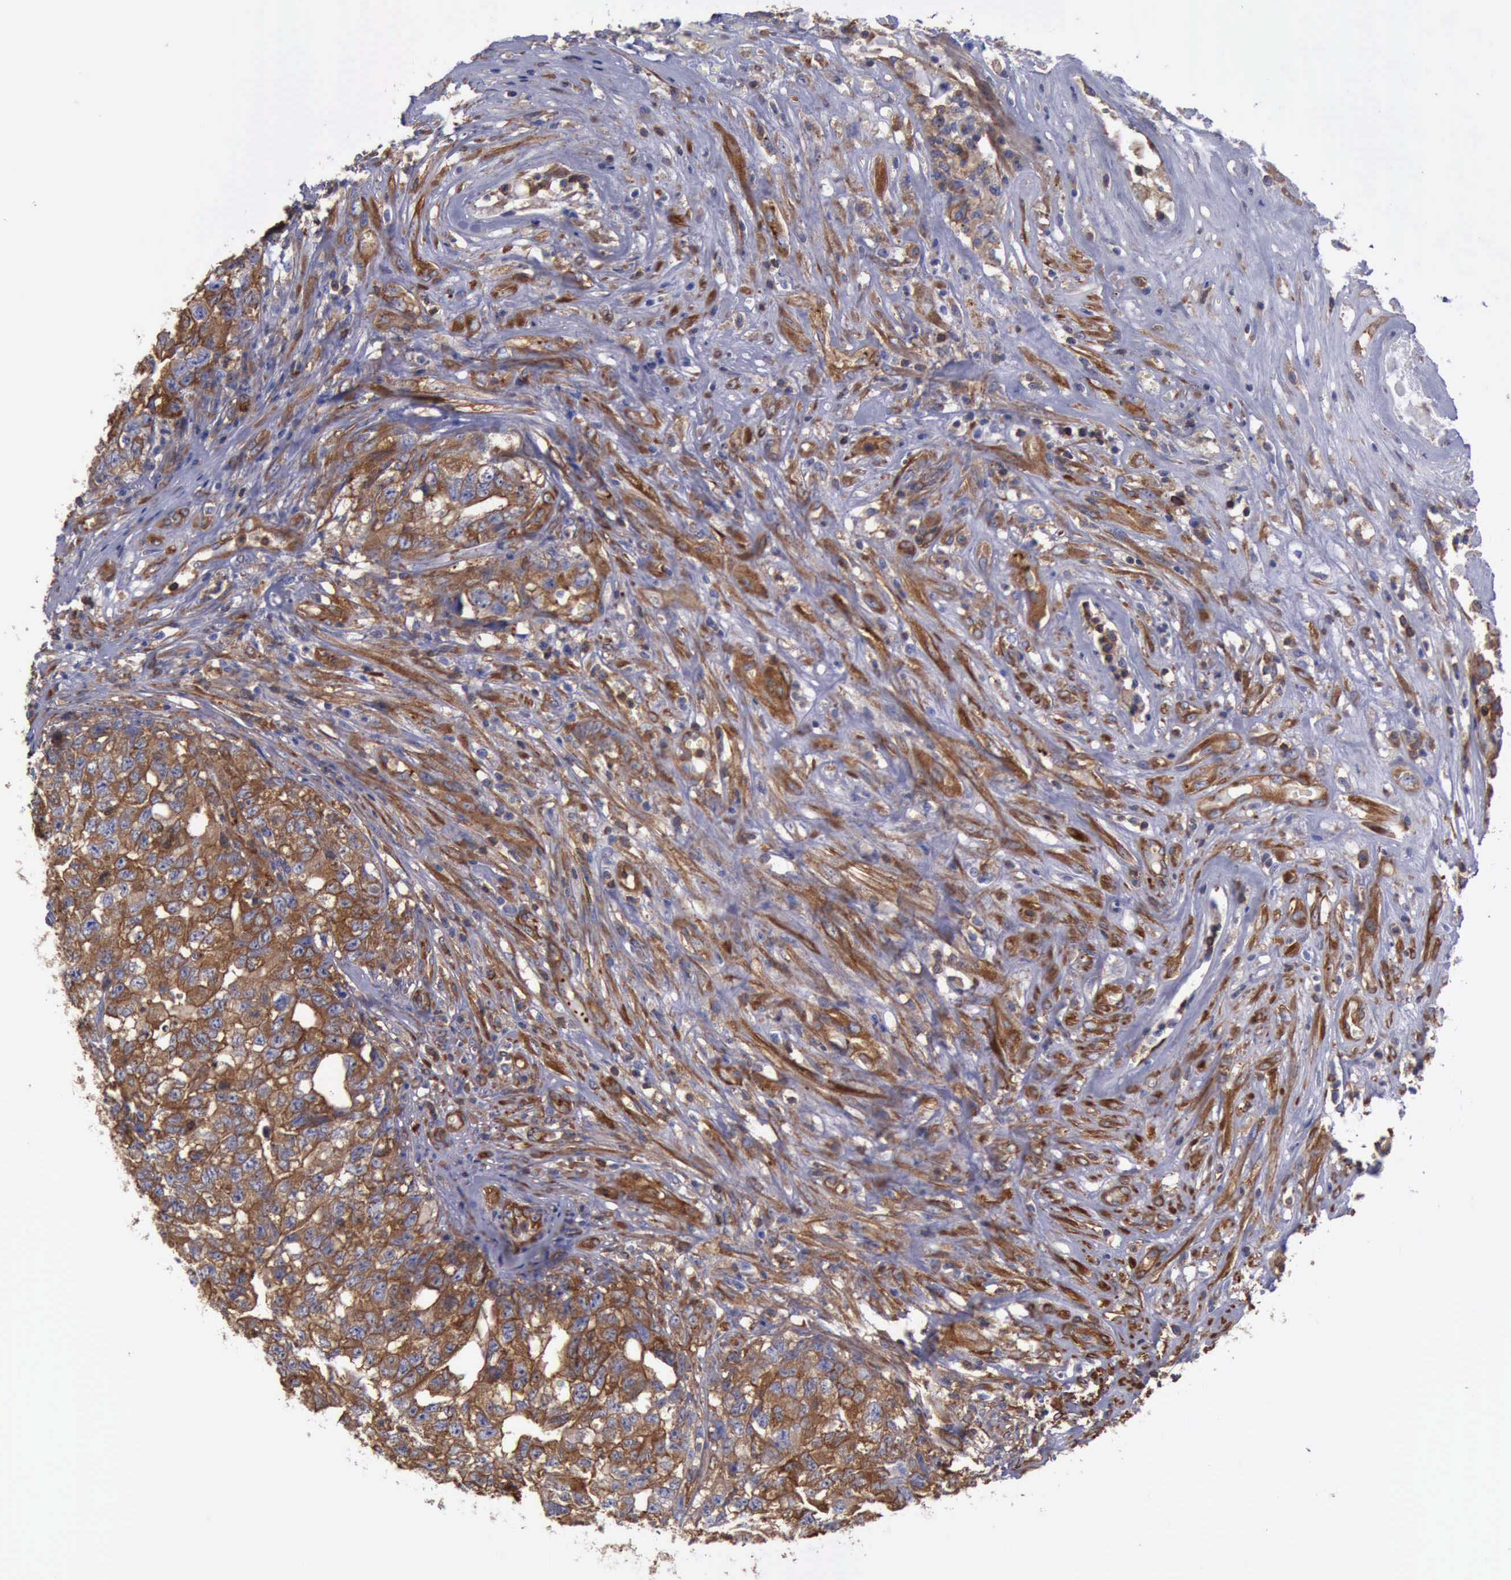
{"staining": {"intensity": "strong", "quantity": ">75%", "location": "cytoplasmic/membranous"}, "tissue": "testis cancer", "cell_type": "Tumor cells", "image_type": "cancer", "snomed": [{"axis": "morphology", "description": "Carcinoma, Embryonal, NOS"}, {"axis": "topography", "description": "Testis"}], "caption": "Tumor cells show high levels of strong cytoplasmic/membranous staining in about >75% of cells in testis cancer.", "gene": "FLNA", "patient": {"sex": "male", "age": 31}}